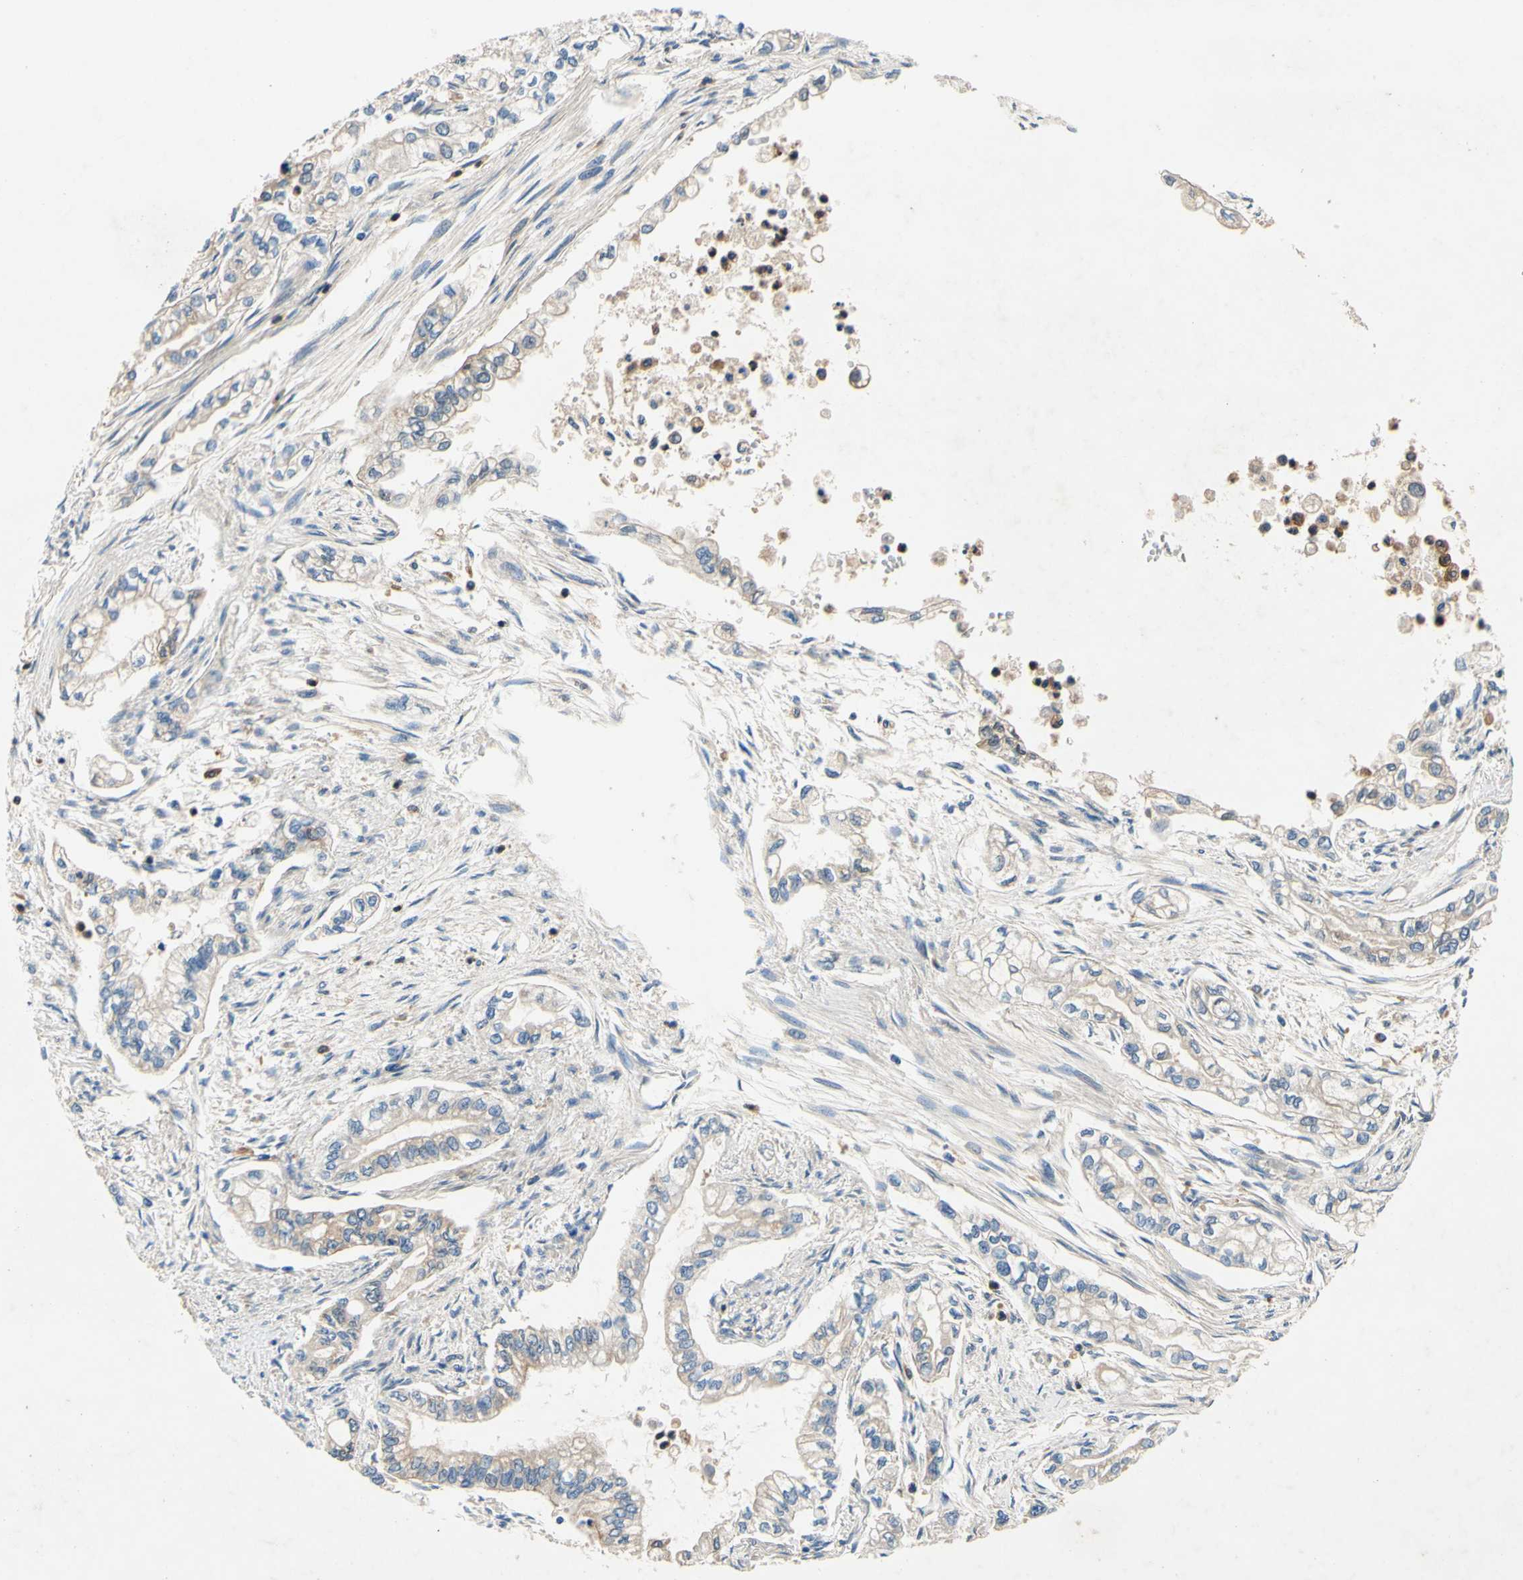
{"staining": {"intensity": "weak", "quantity": "25%-75%", "location": "cytoplasmic/membranous"}, "tissue": "pancreatic cancer", "cell_type": "Tumor cells", "image_type": "cancer", "snomed": [{"axis": "morphology", "description": "Normal tissue, NOS"}, {"axis": "topography", "description": "Pancreas"}], "caption": "Pancreatic cancer stained with a brown dye exhibits weak cytoplasmic/membranous positive positivity in about 25%-75% of tumor cells.", "gene": "PLA2G4A", "patient": {"sex": "male", "age": 42}}